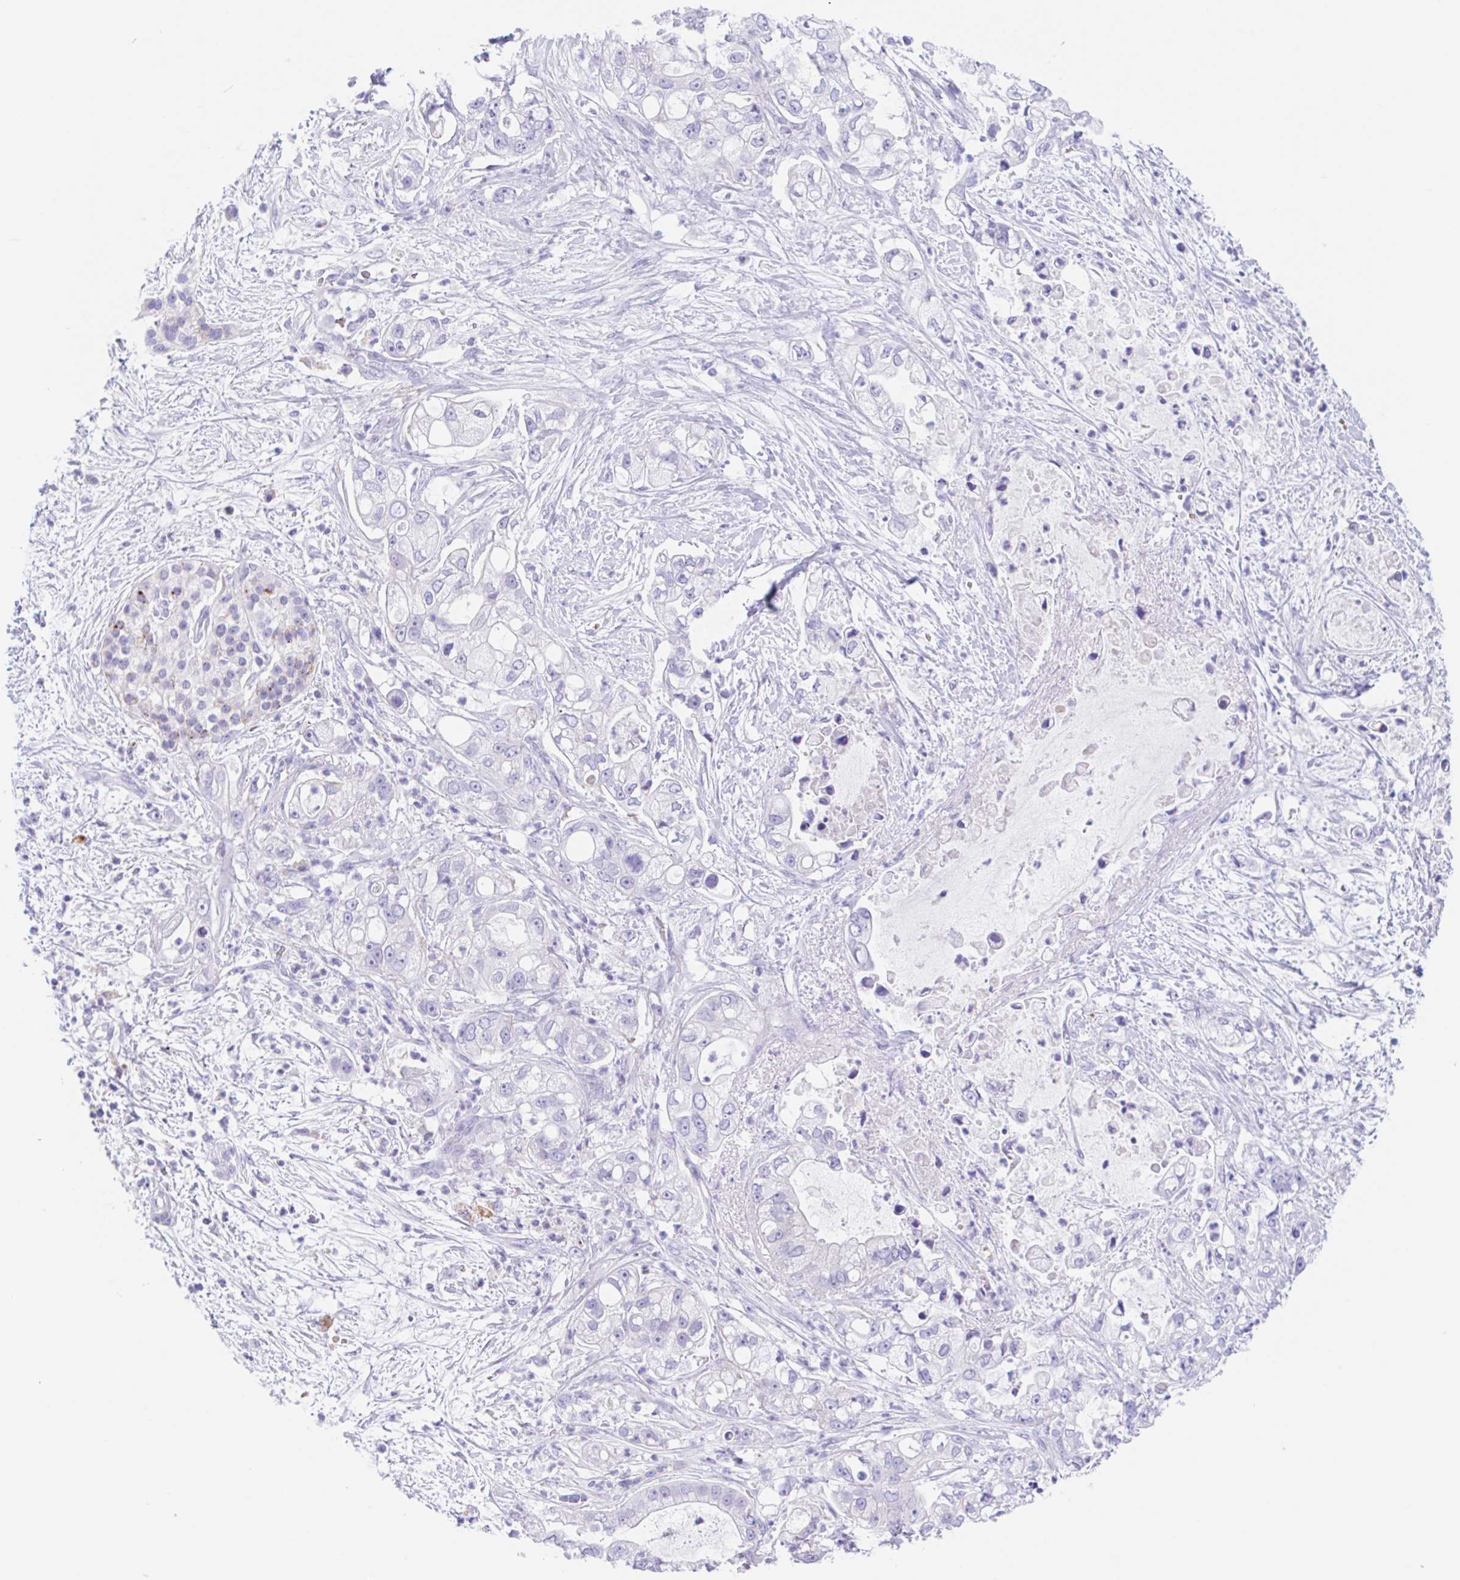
{"staining": {"intensity": "negative", "quantity": "none", "location": "none"}, "tissue": "pancreatic cancer", "cell_type": "Tumor cells", "image_type": "cancer", "snomed": [{"axis": "morphology", "description": "Adenocarcinoma, NOS"}, {"axis": "topography", "description": "Pancreas"}], "caption": "Immunohistochemistry (IHC) micrograph of pancreatic cancer stained for a protein (brown), which reveals no expression in tumor cells.", "gene": "ANKRD9", "patient": {"sex": "female", "age": 69}}